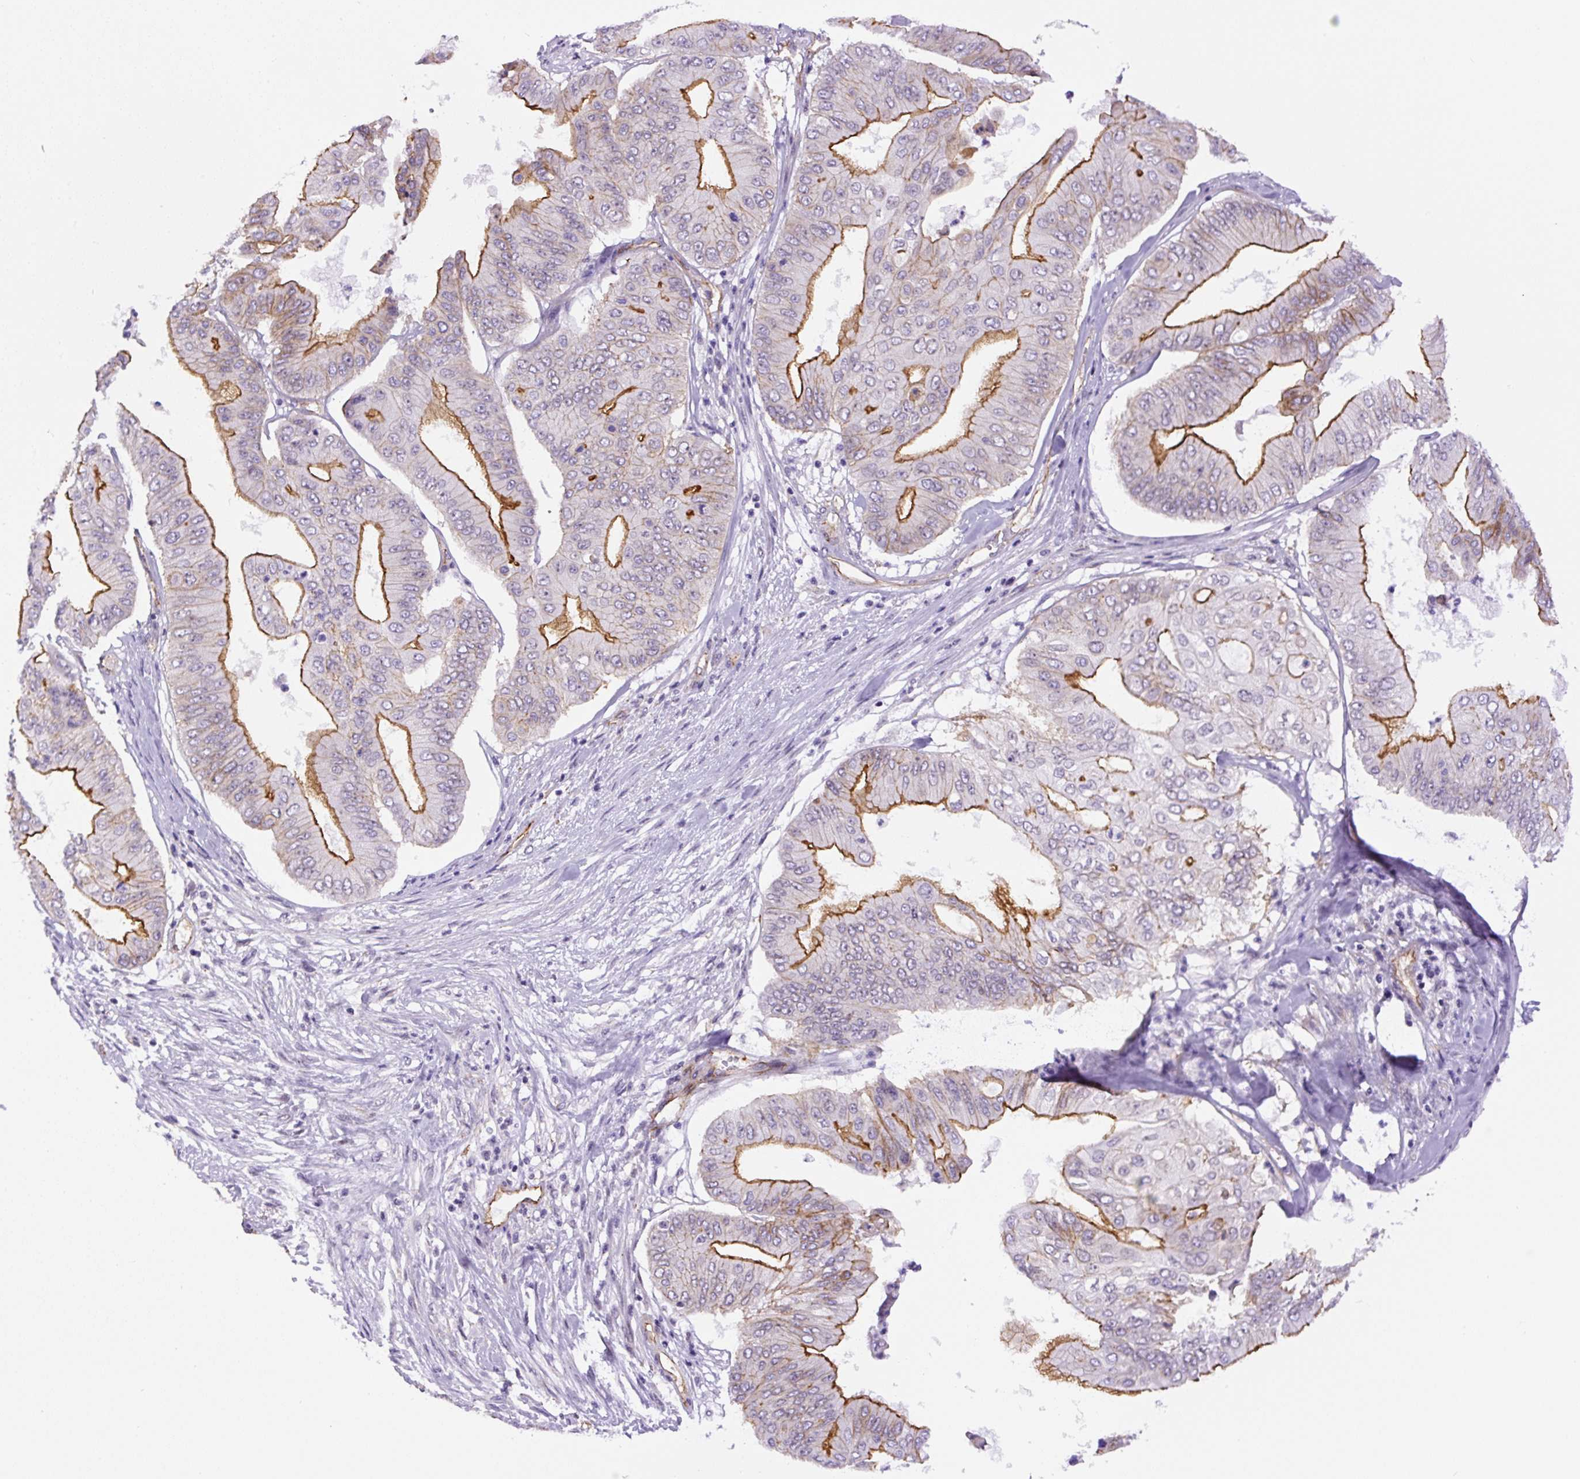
{"staining": {"intensity": "moderate", "quantity": "25%-75%", "location": "cytoplasmic/membranous"}, "tissue": "pancreatic cancer", "cell_type": "Tumor cells", "image_type": "cancer", "snomed": [{"axis": "morphology", "description": "Adenocarcinoma, NOS"}, {"axis": "topography", "description": "Pancreas"}], "caption": "Protein staining of adenocarcinoma (pancreatic) tissue demonstrates moderate cytoplasmic/membranous staining in about 25%-75% of tumor cells. The staining is performed using DAB (3,3'-diaminobenzidine) brown chromogen to label protein expression. The nuclei are counter-stained blue using hematoxylin.", "gene": "MYO5C", "patient": {"sex": "female", "age": 77}}